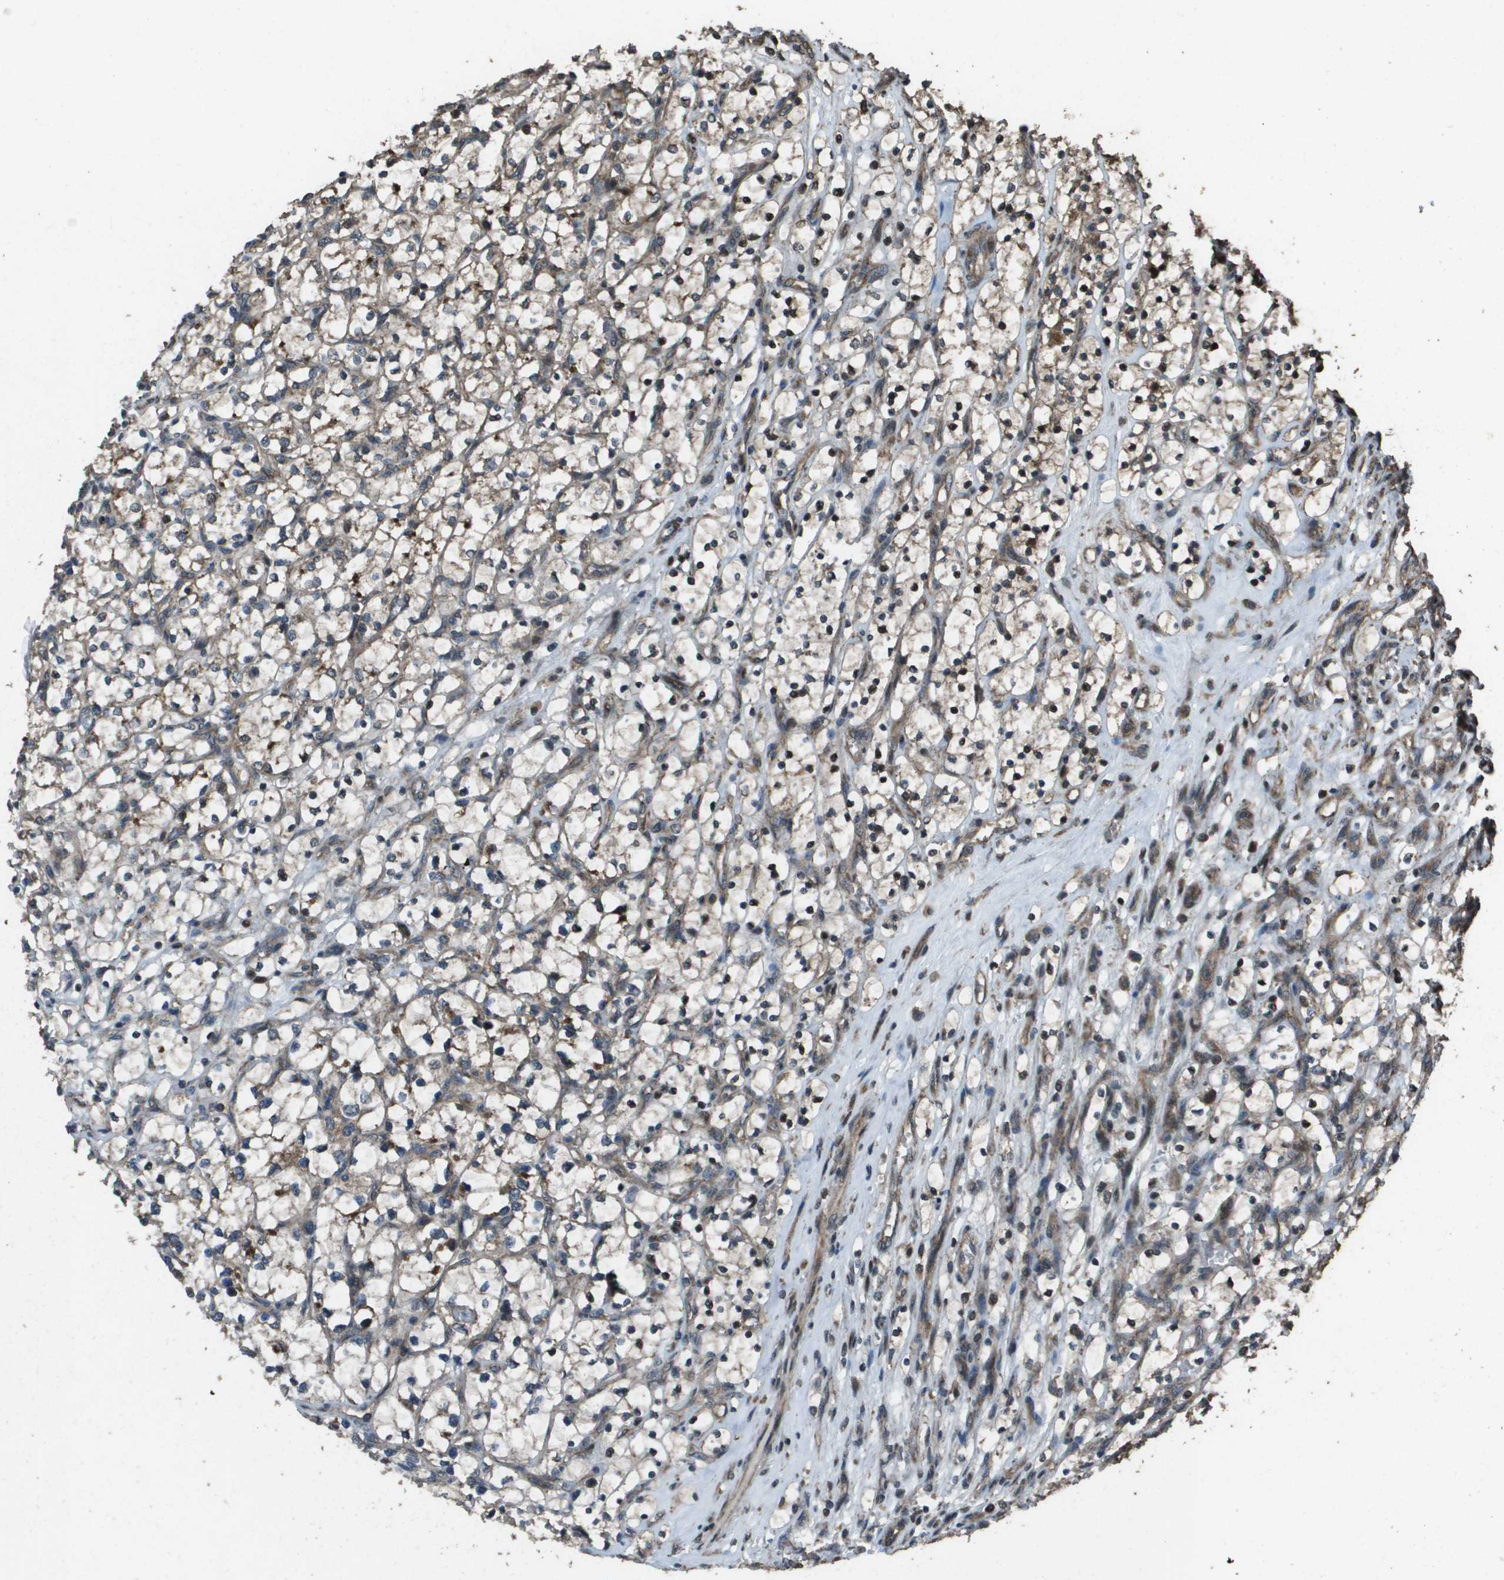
{"staining": {"intensity": "weak", "quantity": ">75%", "location": "cytoplasmic/membranous"}, "tissue": "renal cancer", "cell_type": "Tumor cells", "image_type": "cancer", "snomed": [{"axis": "morphology", "description": "Adenocarcinoma, NOS"}, {"axis": "topography", "description": "Kidney"}], "caption": "Tumor cells demonstrate low levels of weak cytoplasmic/membranous staining in approximately >75% of cells in renal adenocarcinoma.", "gene": "FIG4", "patient": {"sex": "female", "age": 69}}